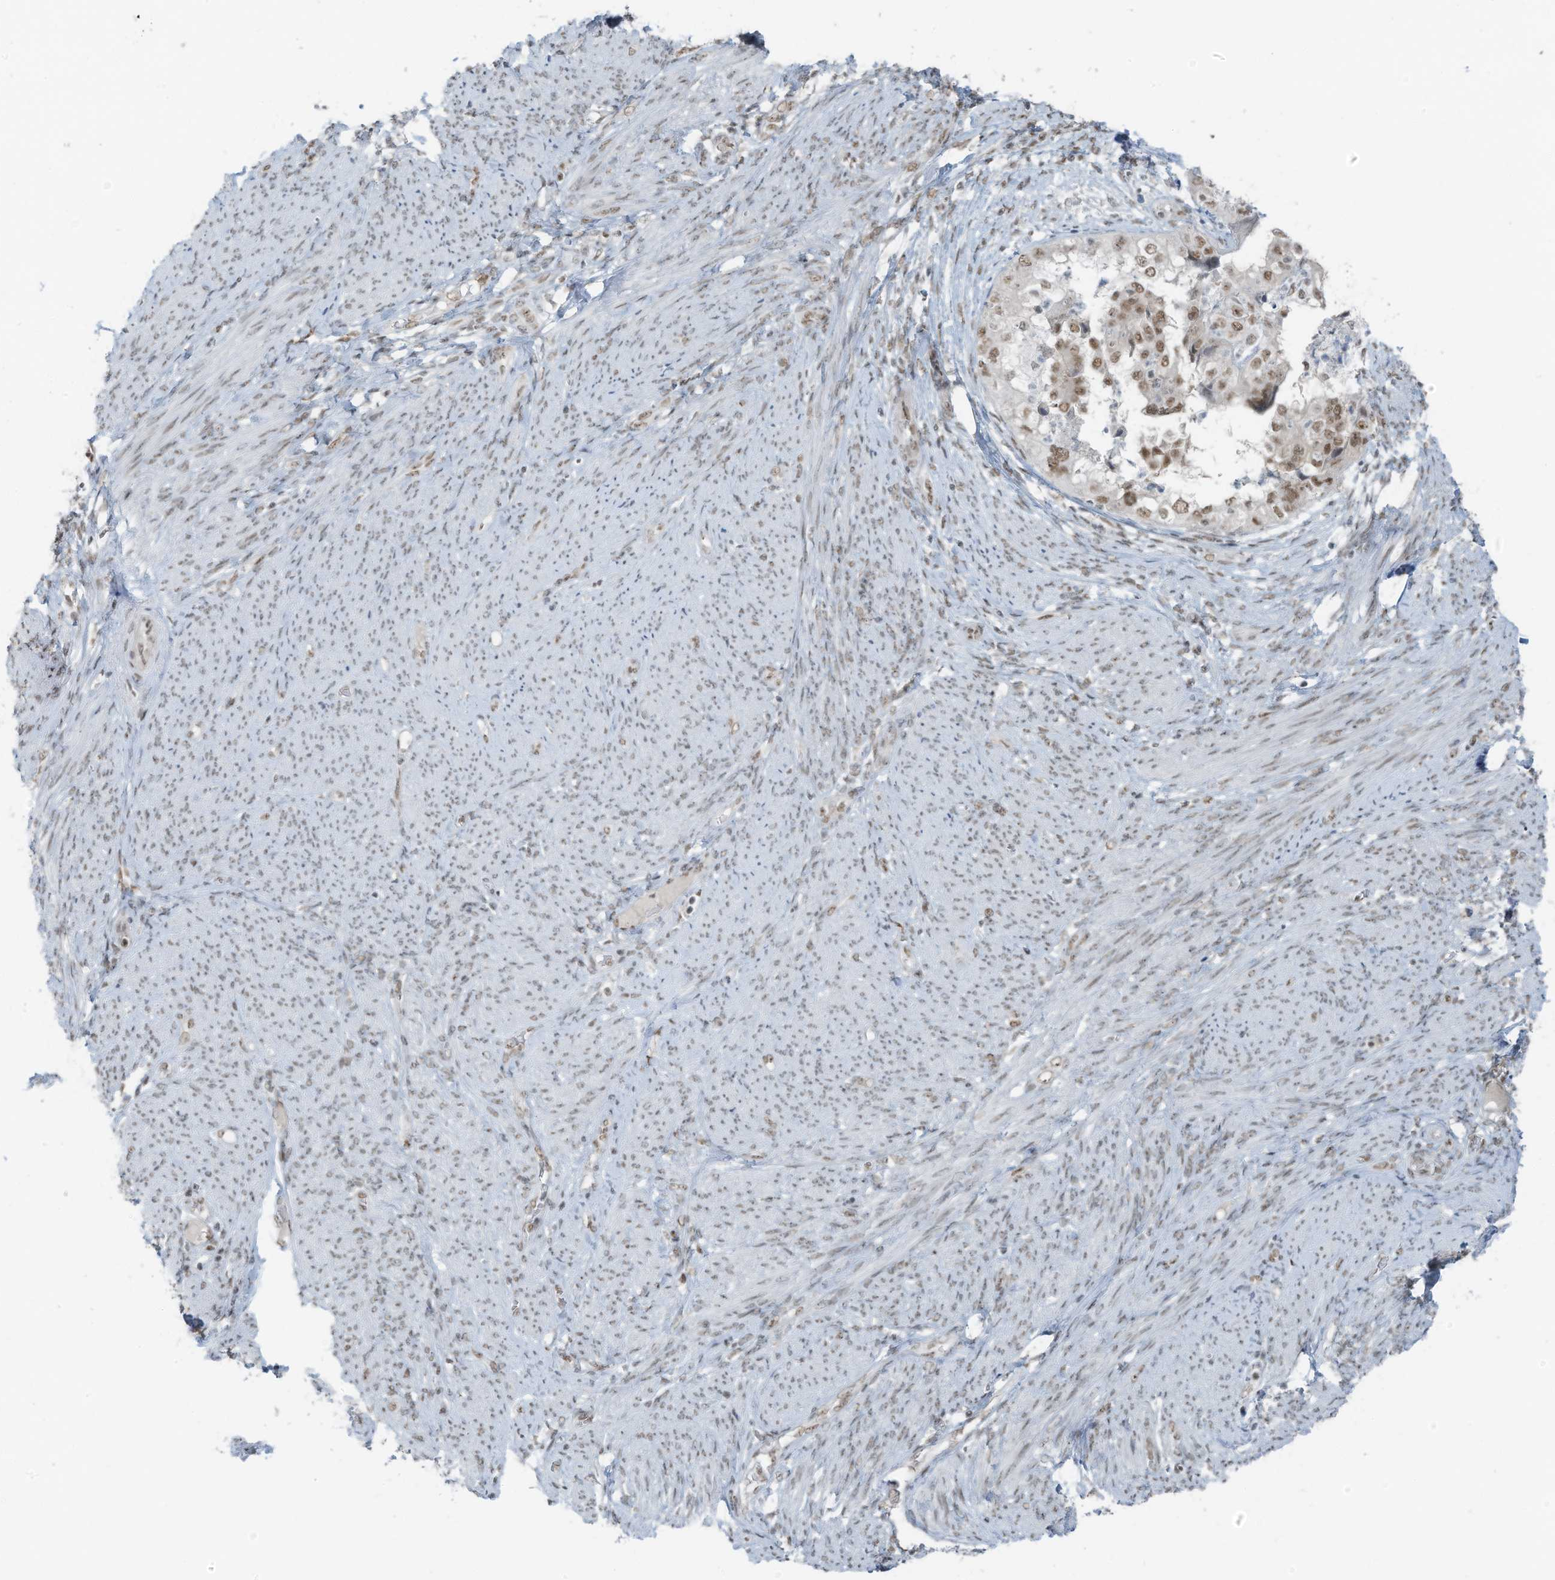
{"staining": {"intensity": "moderate", "quantity": ">75%", "location": "nuclear"}, "tissue": "endometrial cancer", "cell_type": "Tumor cells", "image_type": "cancer", "snomed": [{"axis": "morphology", "description": "Adenocarcinoma, NOS"}, {"axis": "topography", "description": "Endometrium"}], "caption": "Tumor cells demonstrate moderate nuclear expression in approximately >75% of cells in endometrial cancer.", "gene": "WRNIP1", "patient": {"sex": "female", "age": 85}}